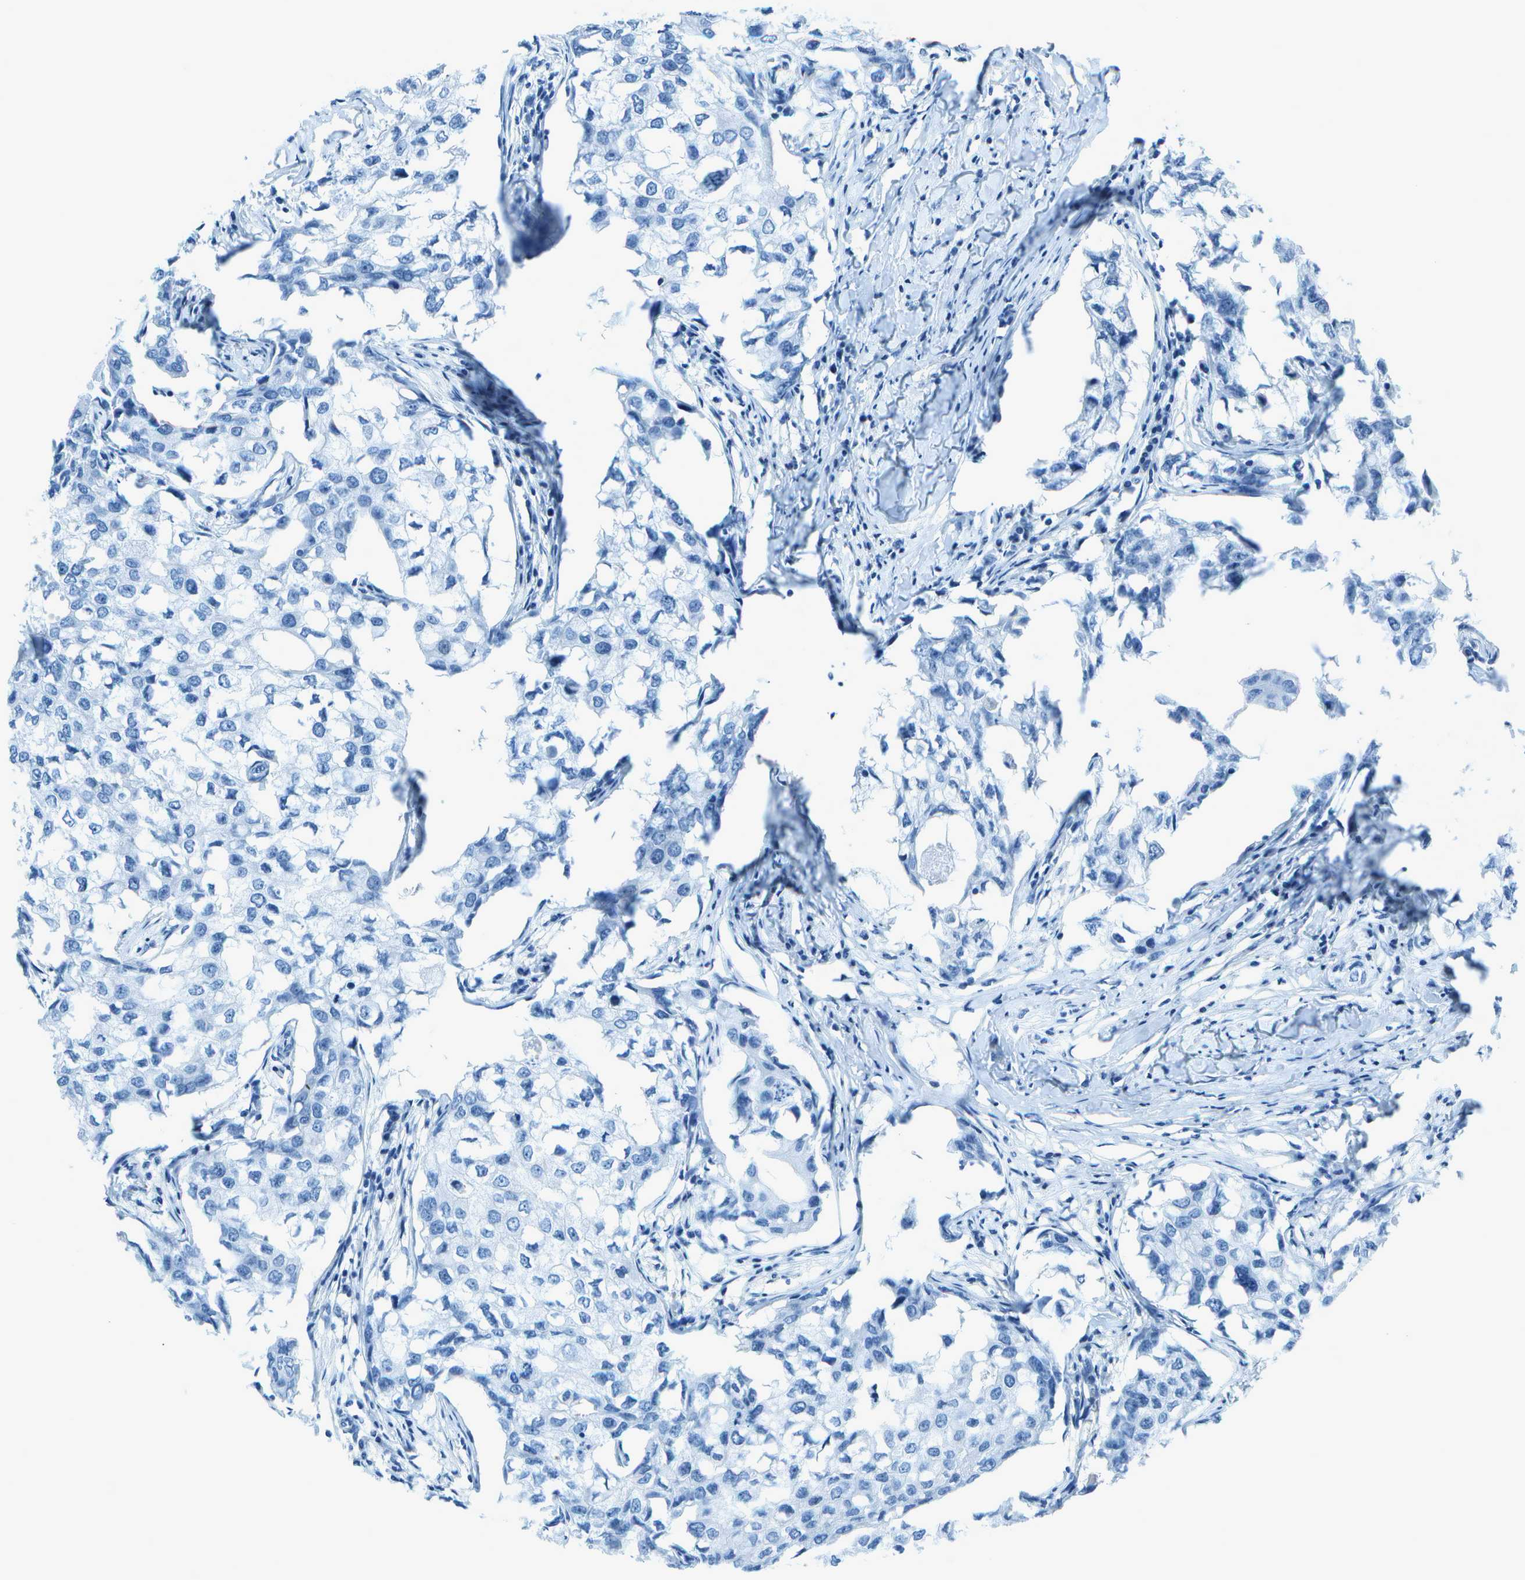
{"staining": {"intensity": "negative", "quantity": "none", "location": "none"}, "tissue": "breast cancer", "cell_type": "Tumor cells", "image_type": "cancer", "snomed": [{"axis": "morphology", "description": "Duct carcinoma"}, {"axis": "topography", "description": "Breast"}], "caption": "IHC photomicrograph of neoplastic tissue: human infiltrating ductal carcinoma (breast) stained with DAB reveals no significant protein expression in tumor cells. (Stains: DAB immunohistochemistry with hematoxylin counter stain, Microscopy: brightfield microscopy at high magnification).", "gene": "ASL", "patient": {"sex": "female", "age": 27}}